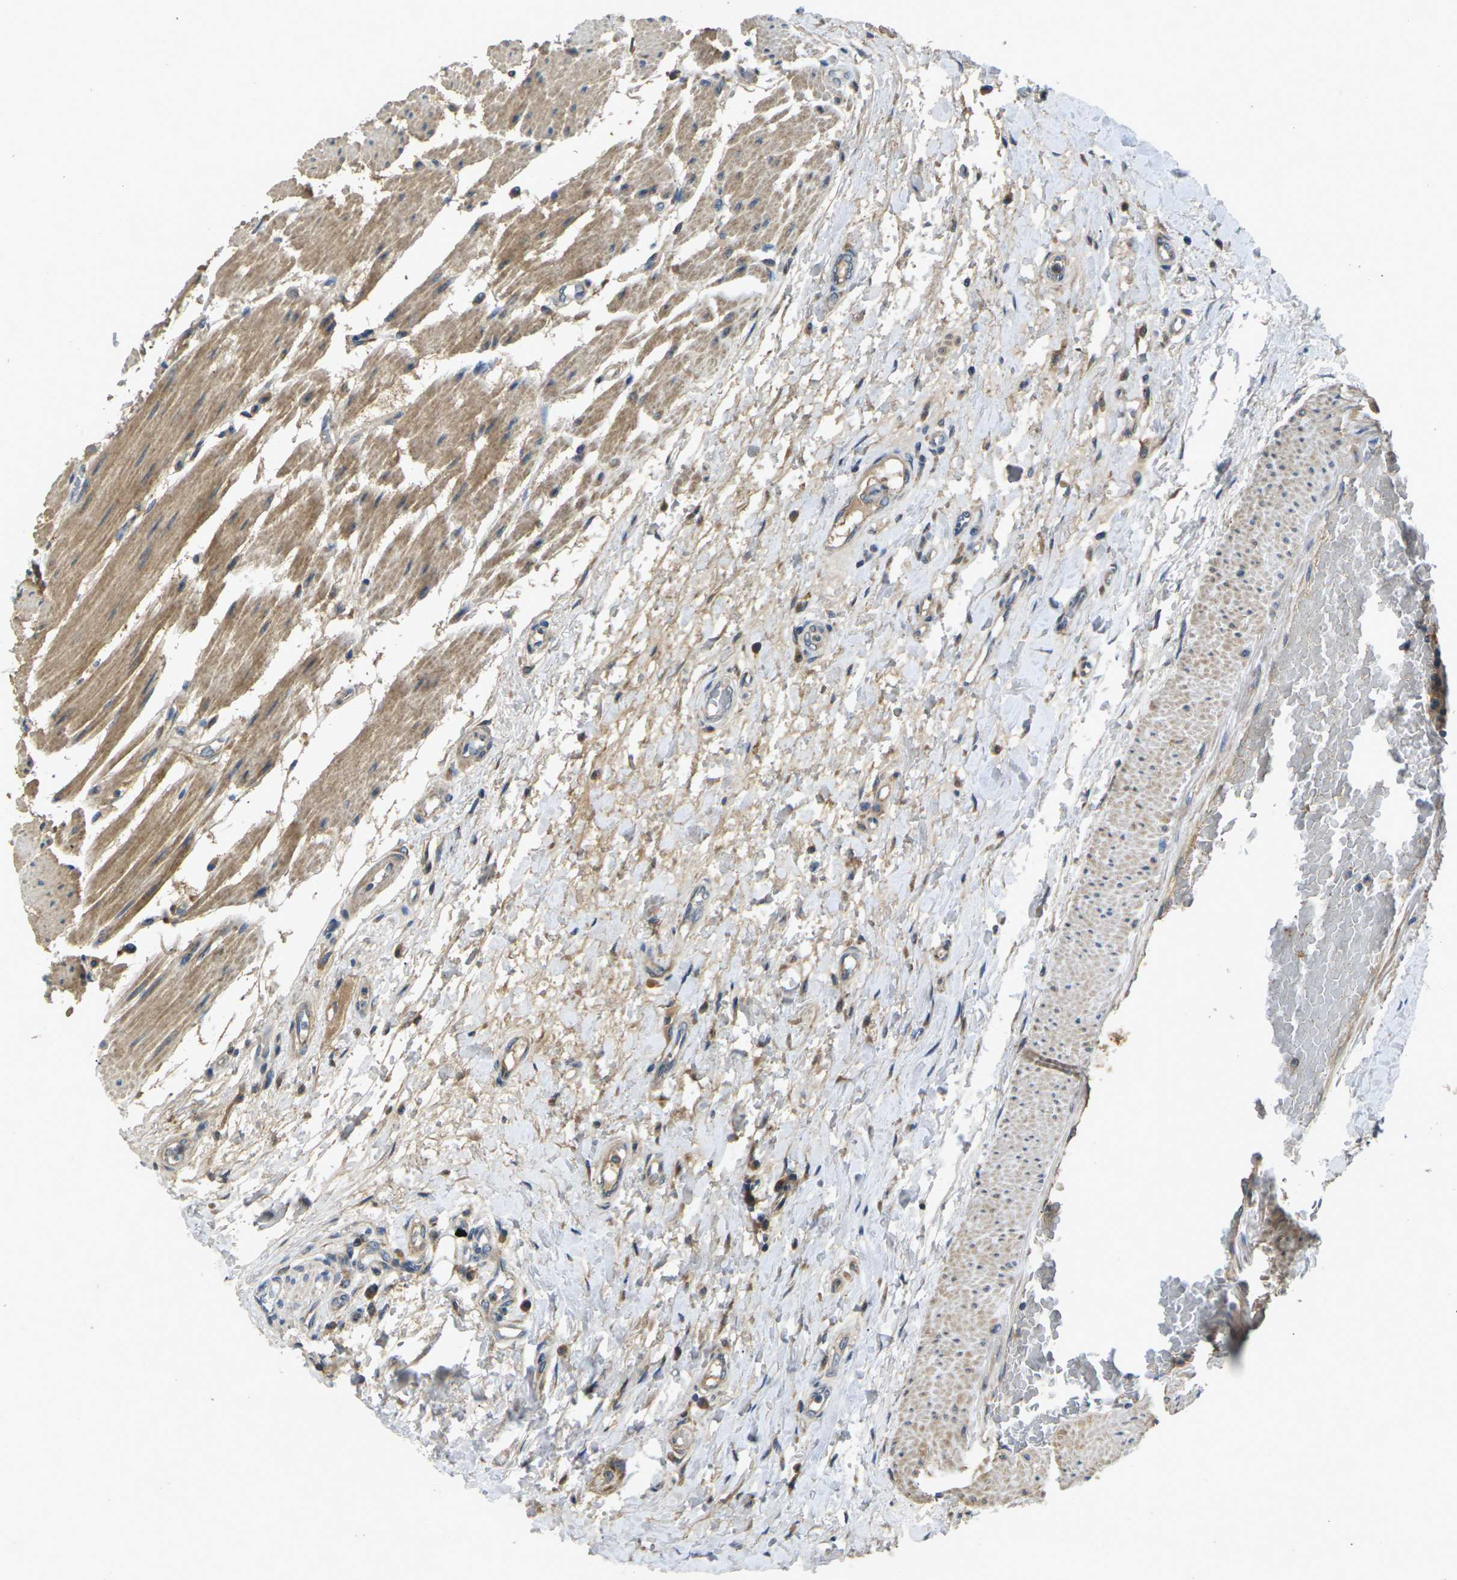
{"staining": {"intensity": "moderate", "quantity": "25%-75%", "location": "cytoplasmic/membranous"}, "tissue": "adipose tissue", "cell_type": "Adipocytes", "image_type": "normal", "snomed": [{"axis": "morphology", "description": "Normal tissue, NOS"}, {"axis": "morphology", "description": "Adenocarcinoma, NOS"}, {"axis": "topography", "description": "Esophagus"}], "caption": "Adipose tissue stained with DAB immunohistochemistry exhibits medium levels of moderate cytoplasmic/membranous expression in approximately 25%-75% of adipocytes. (DAB (3,3'-diaminobenzidine) IHC with brightfield microscopy, high magnification).", "gene": "KIF1B", "patient": {"sex": "male", "age": 62}}